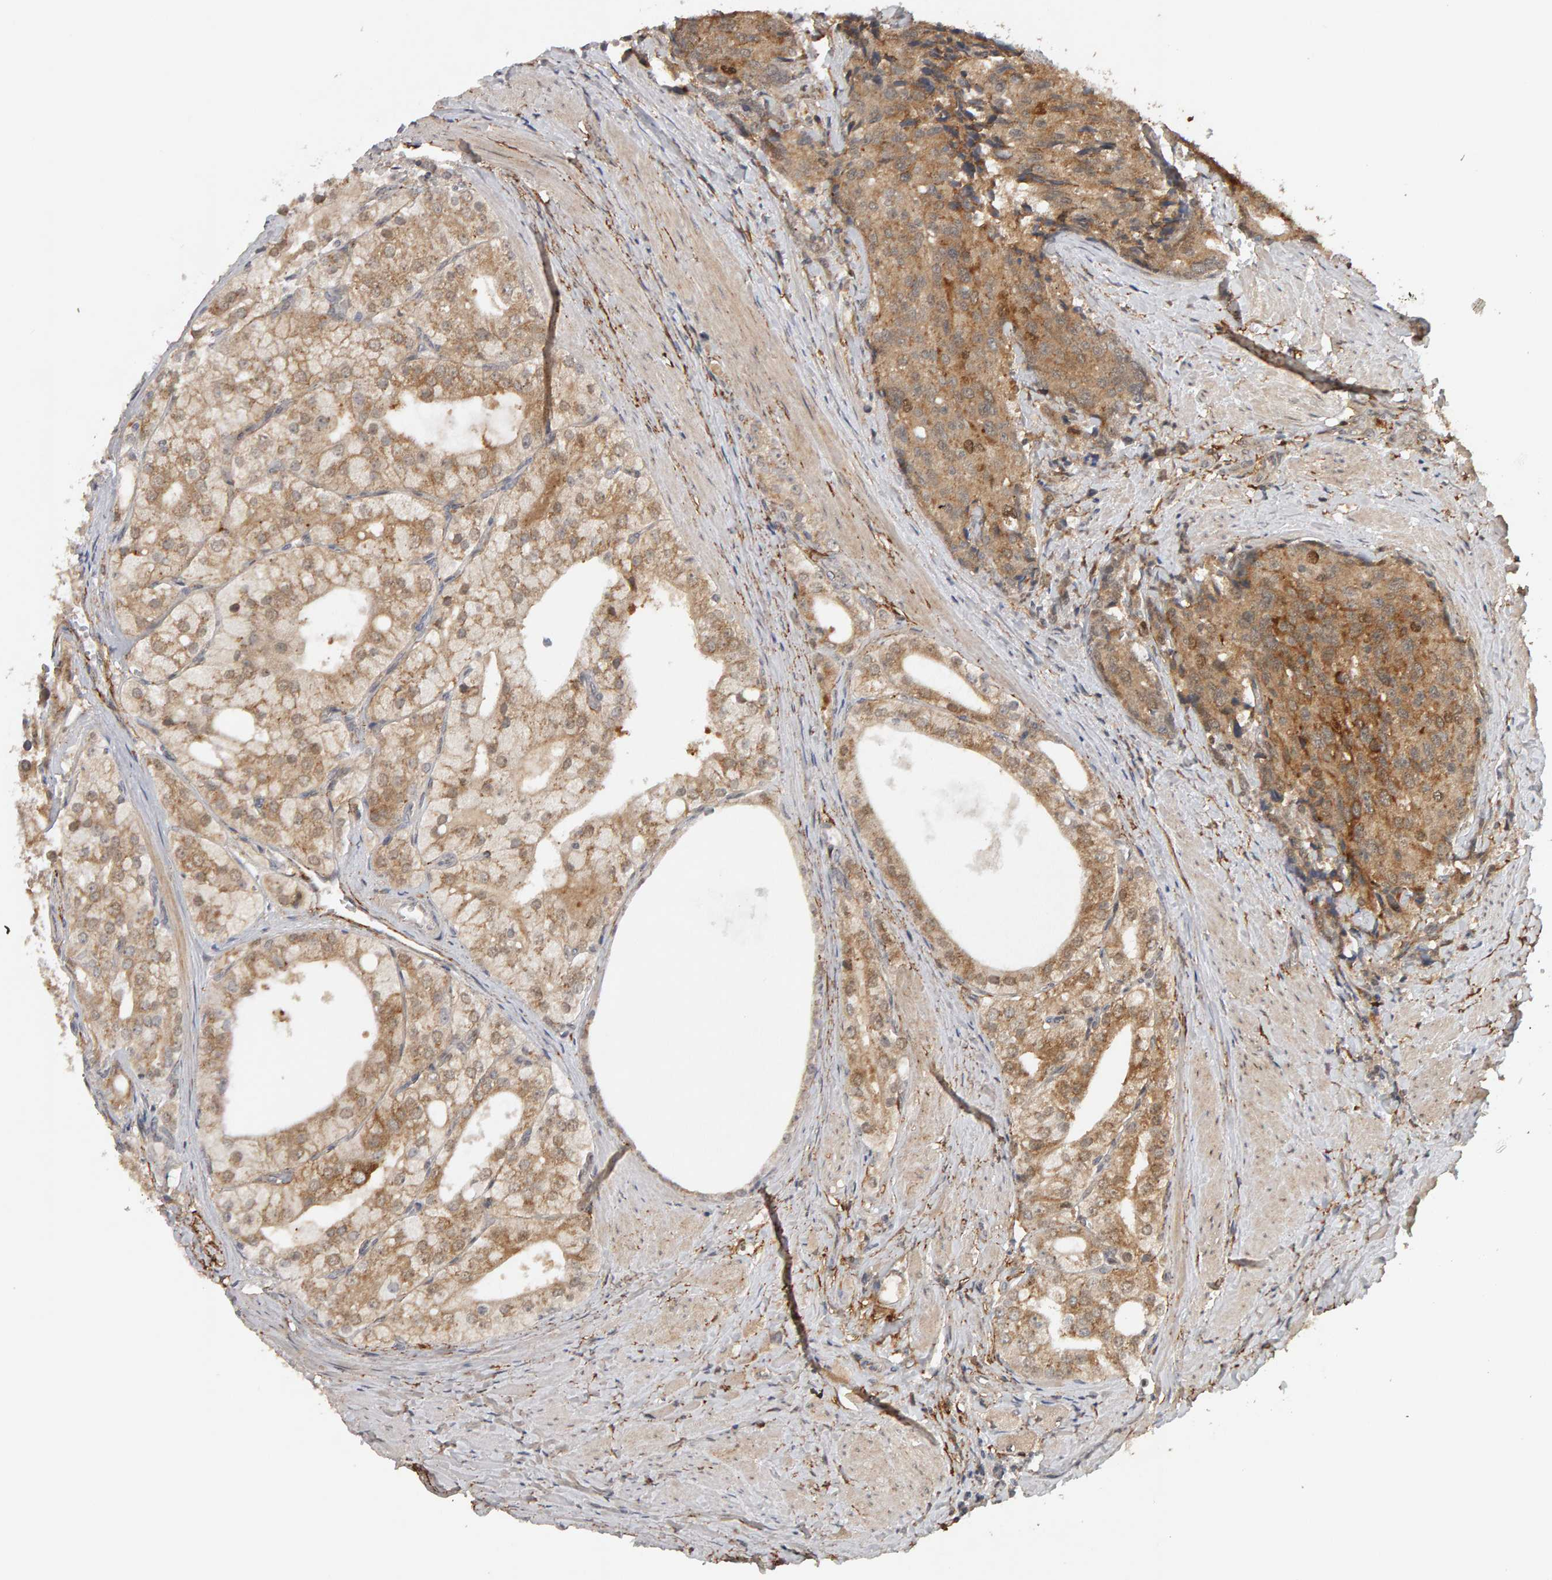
{"staining": {"intensity": "moderate", "quantity": "25%-75%", "location": "cytoplasmic/membranous"}, "tissue": "prostate cancer", "cell_type": "Tumor cells", "image_type": "cancer", "snomed": [{"axis": "morphology", "description": "Adenocarcinoma, High grade"}, {"axis": "topography", "description": "Prostate"}], "caption": "A brown stain shows moderate cytoplasmic/membranous staining of a protein in prostate high-grade adenocarcinoma tumor cells.", "gene": "CDCA5", "patient": {"sex": "male", "age": 50}}